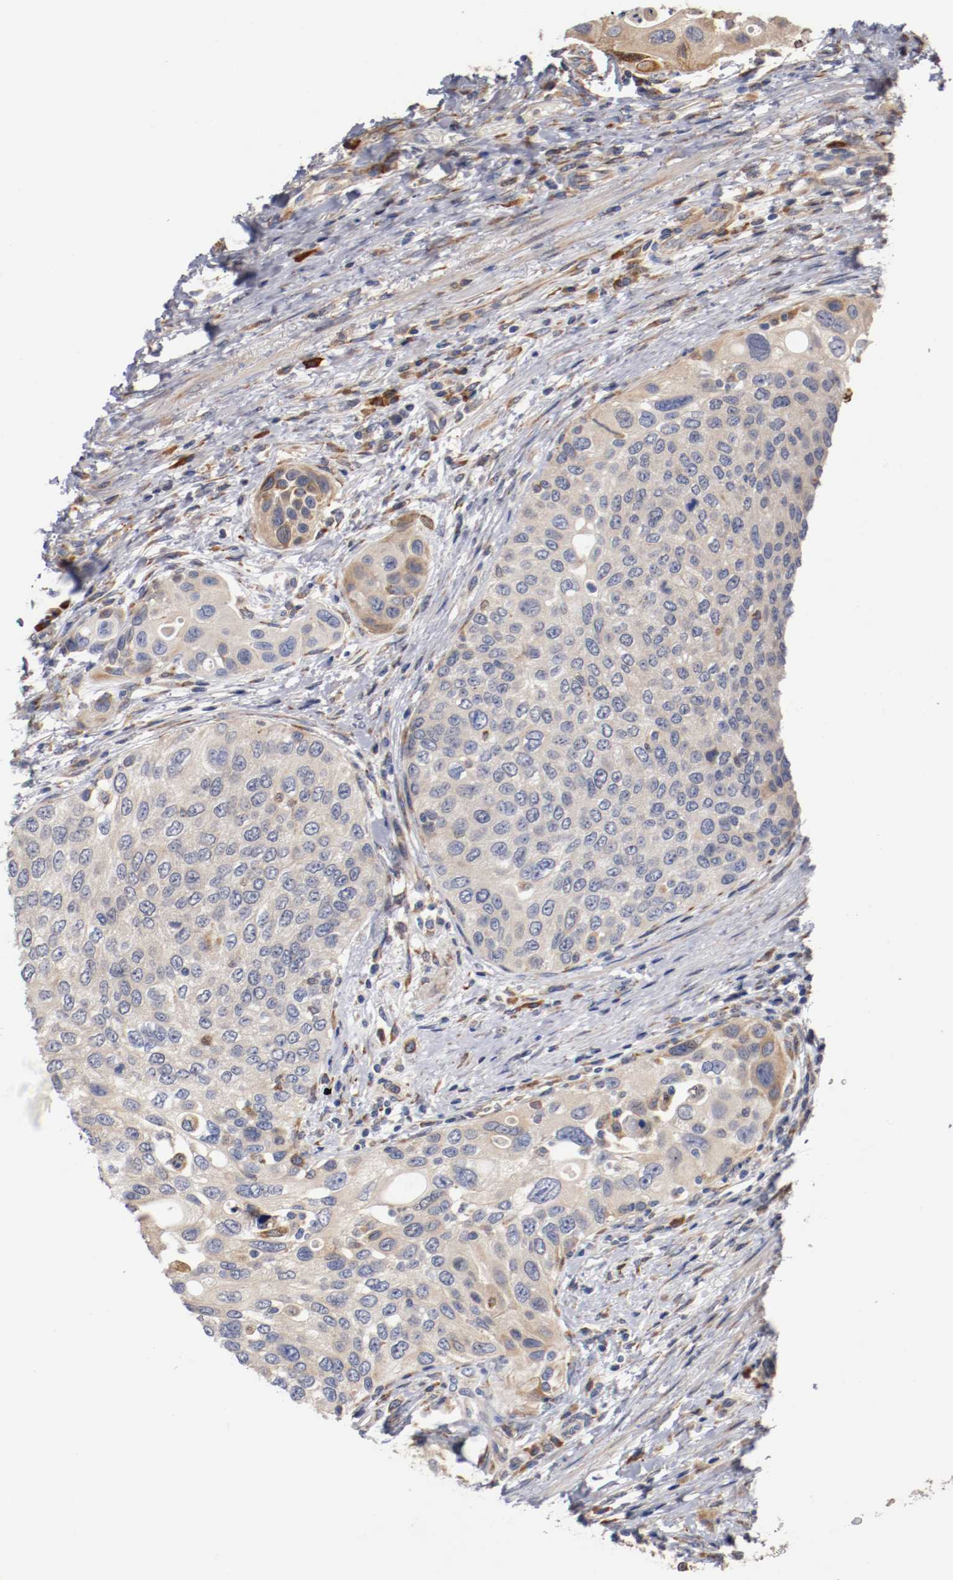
{"staining": {"intensity": "weak", "quantity": ">75%", "location": "cytoplasmic/membranous"}, "tissue": "urothelial cancer", "cell_type": "Tumor cells", "image_type": "cancer", "snomed": [{"axis": "morphology", "description": "Urothelial carcinoma, High grade"}, {"axis": "topography", "description": "Urinary bladder"}], "caption": "Immunohistochemical staining of human high-grade urothelial carcinoma exhibits weak cytoplasmic/membranous protein positivity in about >75% of tumor cells.", "gene": "TNFSF13", "patient": {"sex": "female", "age": 56}}